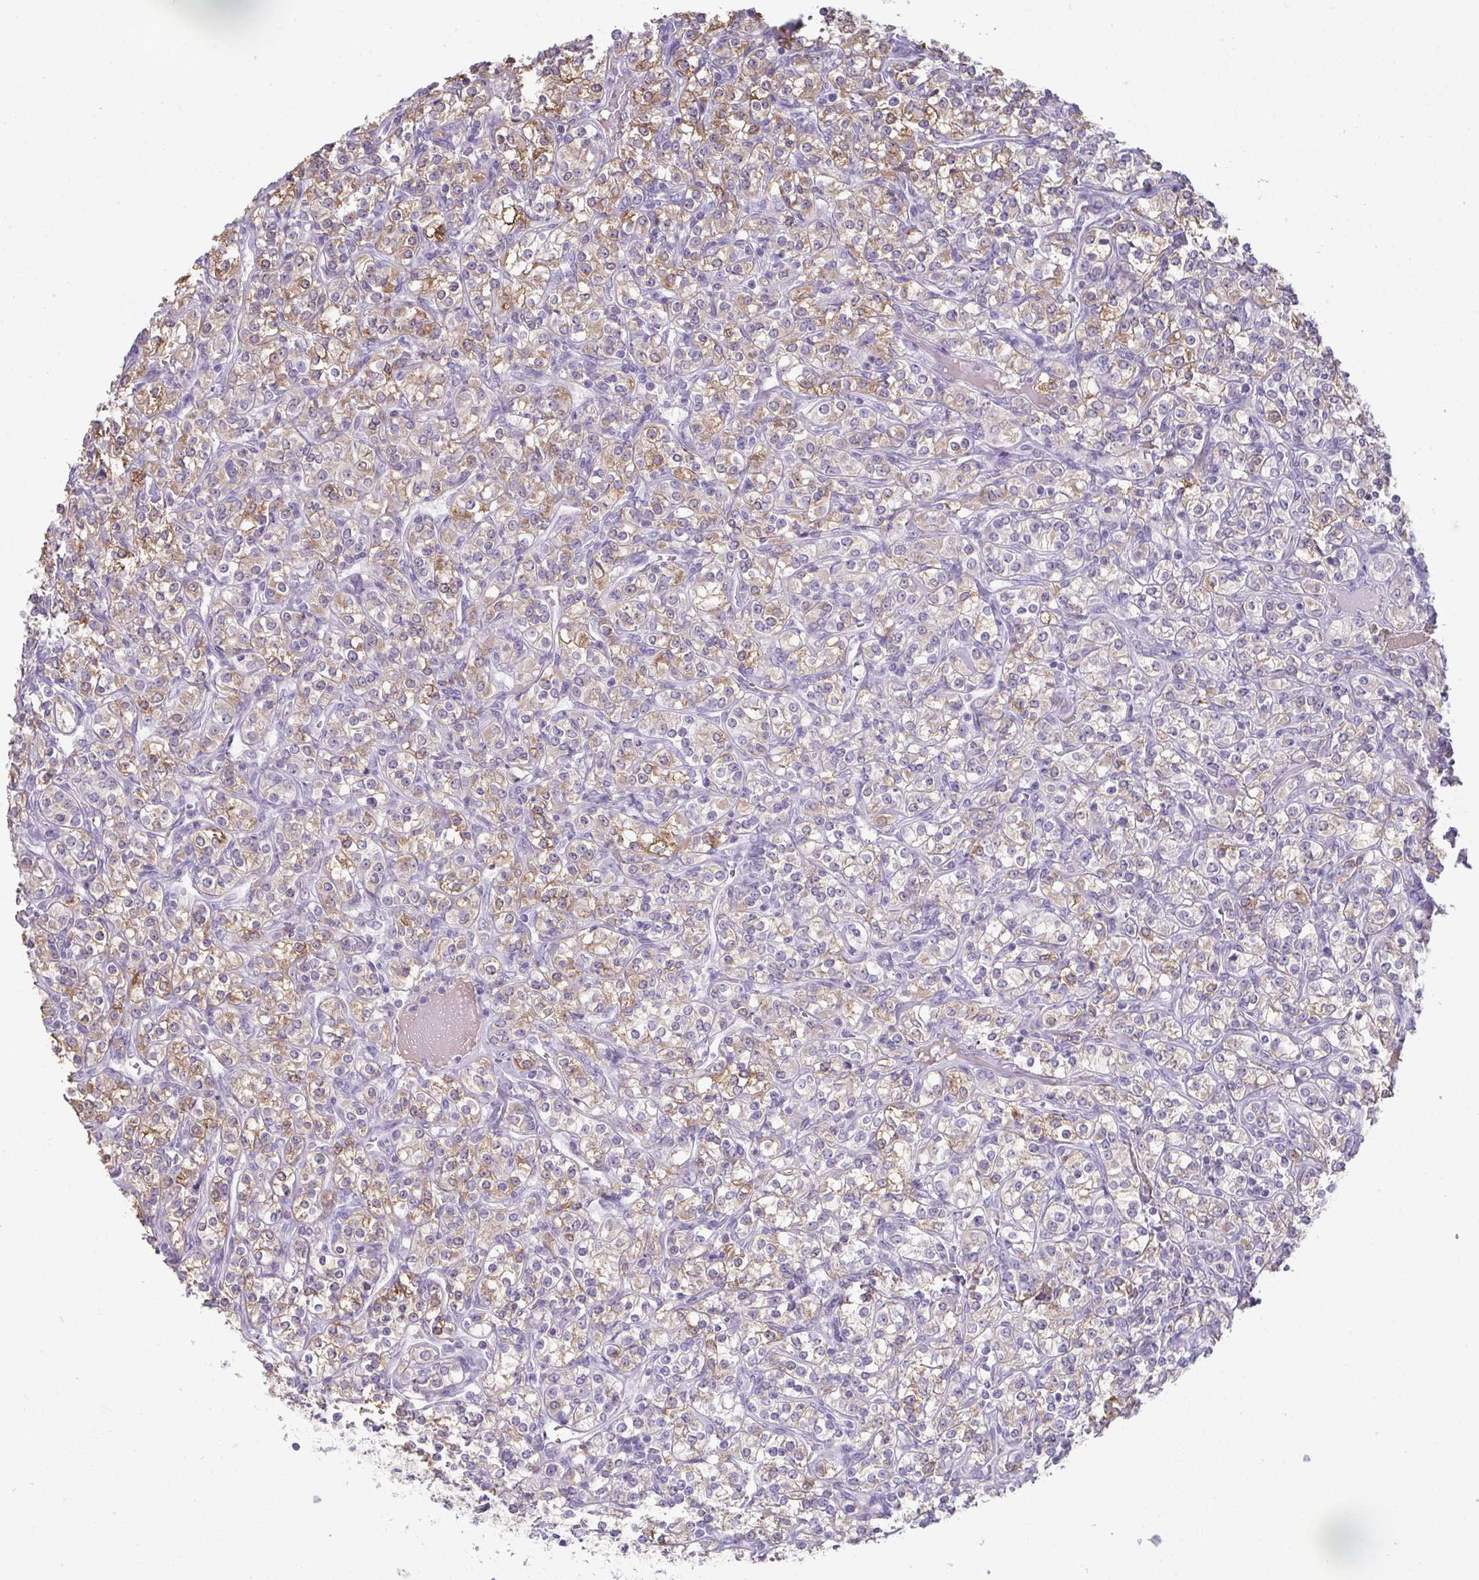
{"staining": {"intensity": "moderate", "quantity": ">75%", "location": "cytoplasmic/membranous"}, "tissue": "renal cancer", "cell_type": "Tumor cells", "image_type": "cancer", "snomed": [{"axis": "morphology", "description": "Adenocarcinoma, NOS"}, {"axis": "topography", "description": "Kidney"}], "caption": "Renal cancer stained with DAB (3,3'-diaminobenzidine) immunohistochemistry reveals medium levels of moderate cytoplasmic/membranous expression in about >75% of tumor cells. (DAB IHC, brown staining for protein, blue staining for nuclei).", "gene": "ADAM21", "patient": {"sex": "male", "age": 77}}